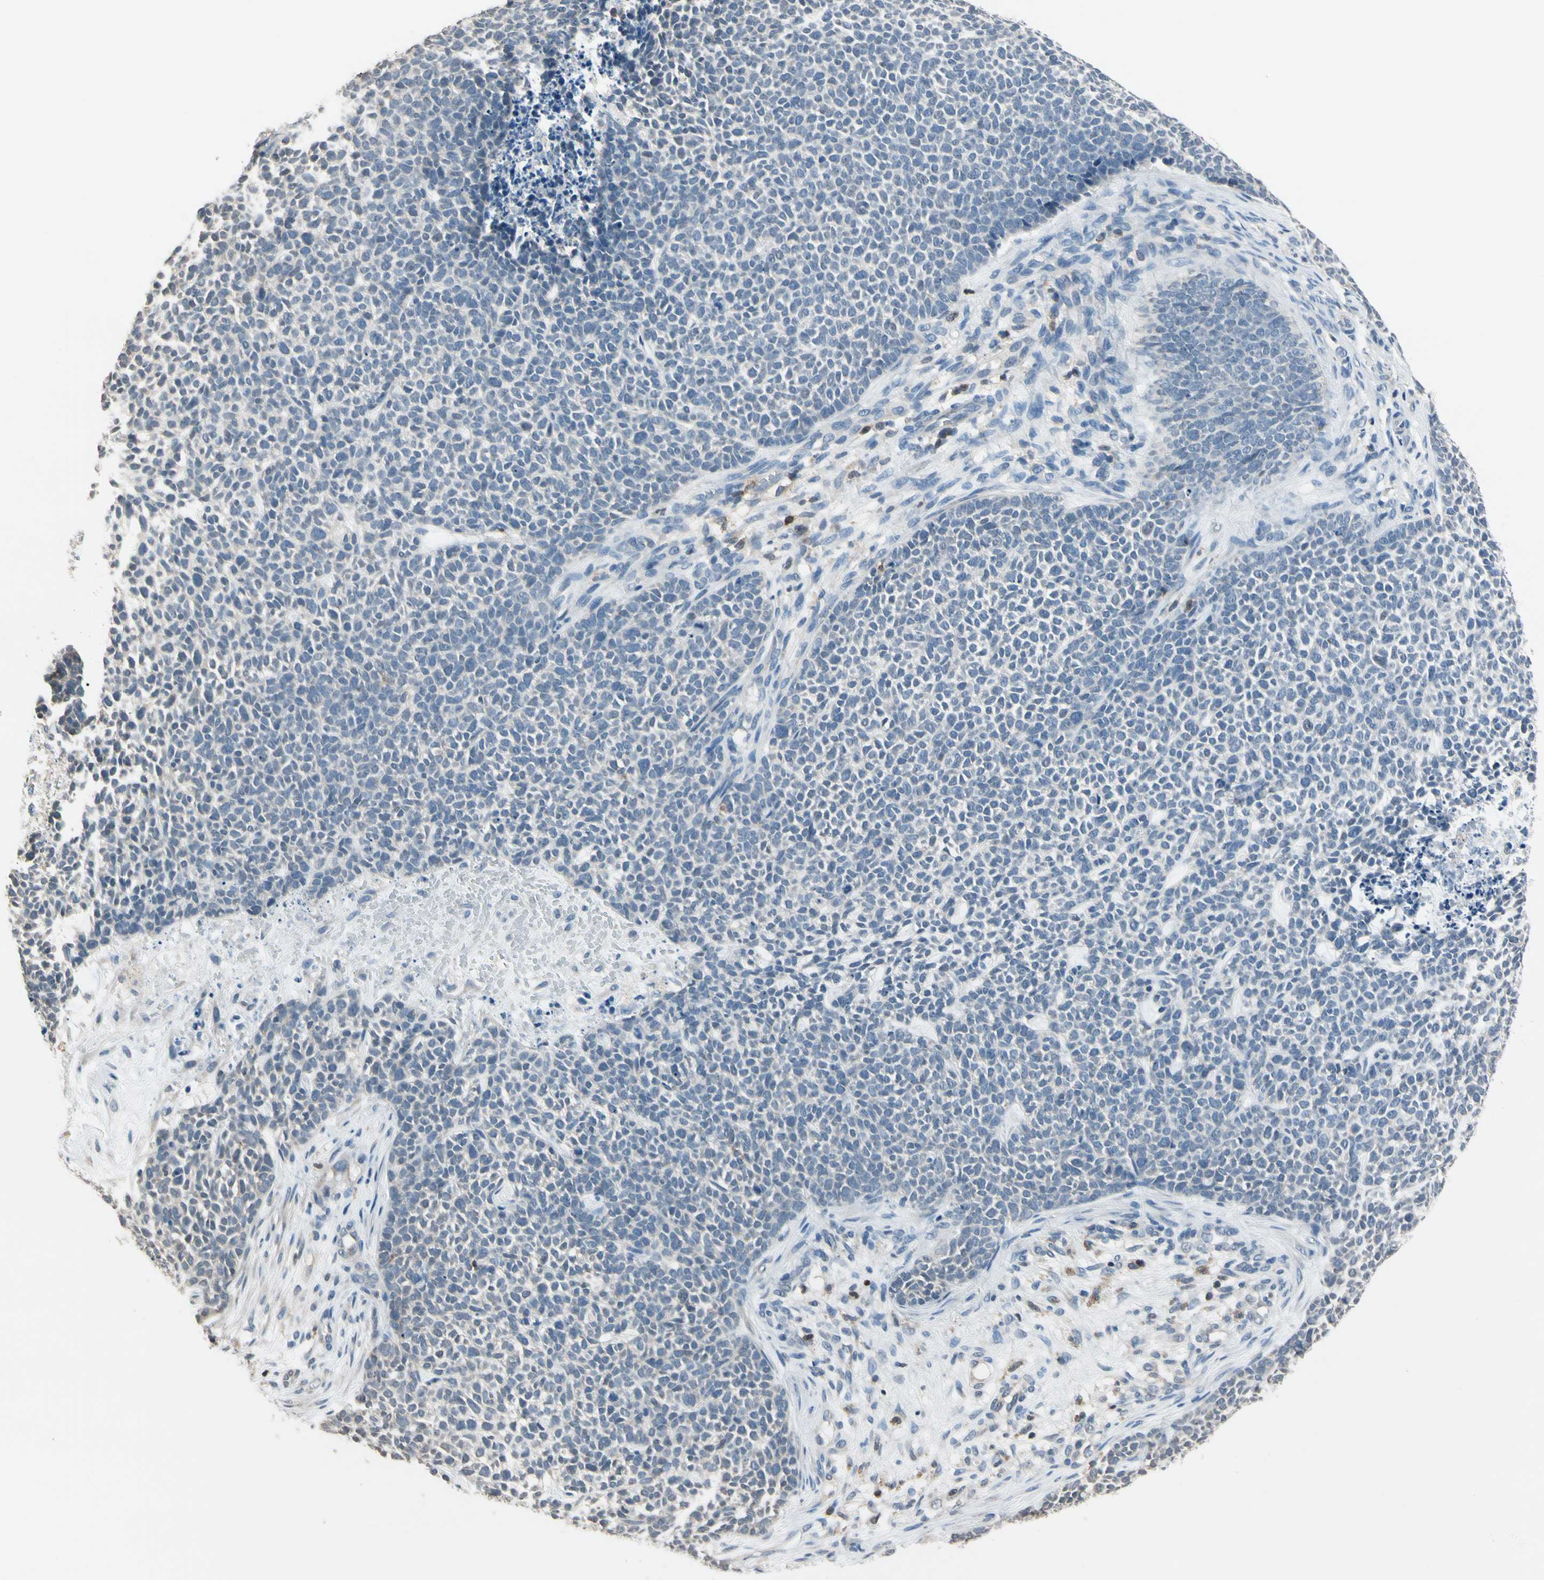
{"staining": {"intensity": "negative", "quantity": "none", "location": "none"}, "tissue": "skin cancer", "cell_type": "Tumor cells", "image_type": "cancer", "snomed": [{"axis": "morphology", "description": "Basal cell carcinoma"}, {"axis": "topography", "description": "Skin"}], "caption": "Immunohistochemistry (IHC) histopathology image of human basal cell carcinoma (skin) stained for a protein (brown), which demonstrates no positivity in tumor cells.", "gene": "NFATC2", "patient": {"sex": "female", "age": 84}}